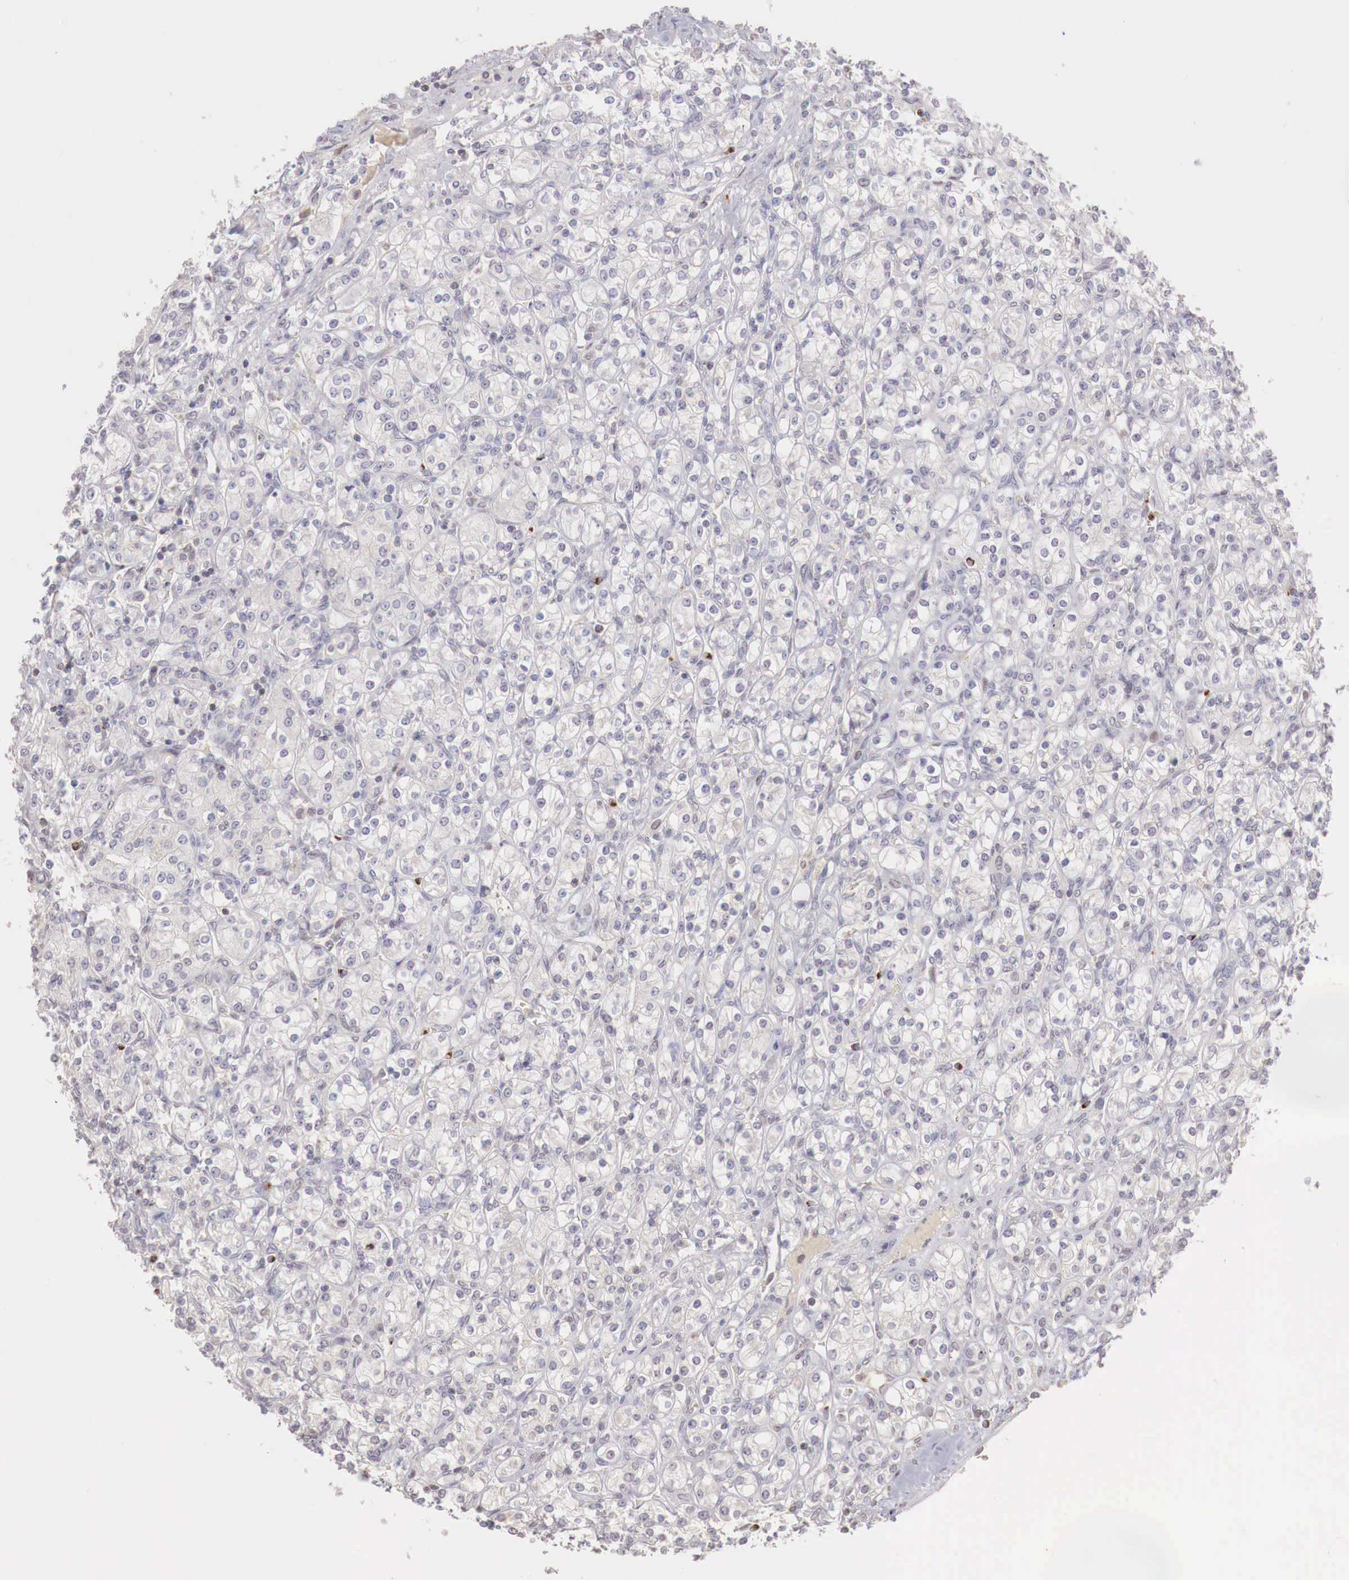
{"staining": {"intensity": "negative", "quantity": "none", "location": "none"}, "tissue": "renal cancer", "cell_type": "Tumor cells", "image_type": "cancer", "snomed": [{"axis": "morphology", "description": "Adenocarcinoma, NOS"}, {"axis": "topography", "description": "Kidney"}], "caption": "IHC image of neoplastic tissue: human adenocarcinoma (renal) stained with DAB displays no significant protein staining in tumor cells.", "gene": "TBC1D9", "patient": {"sex": "male", "age": 77}}